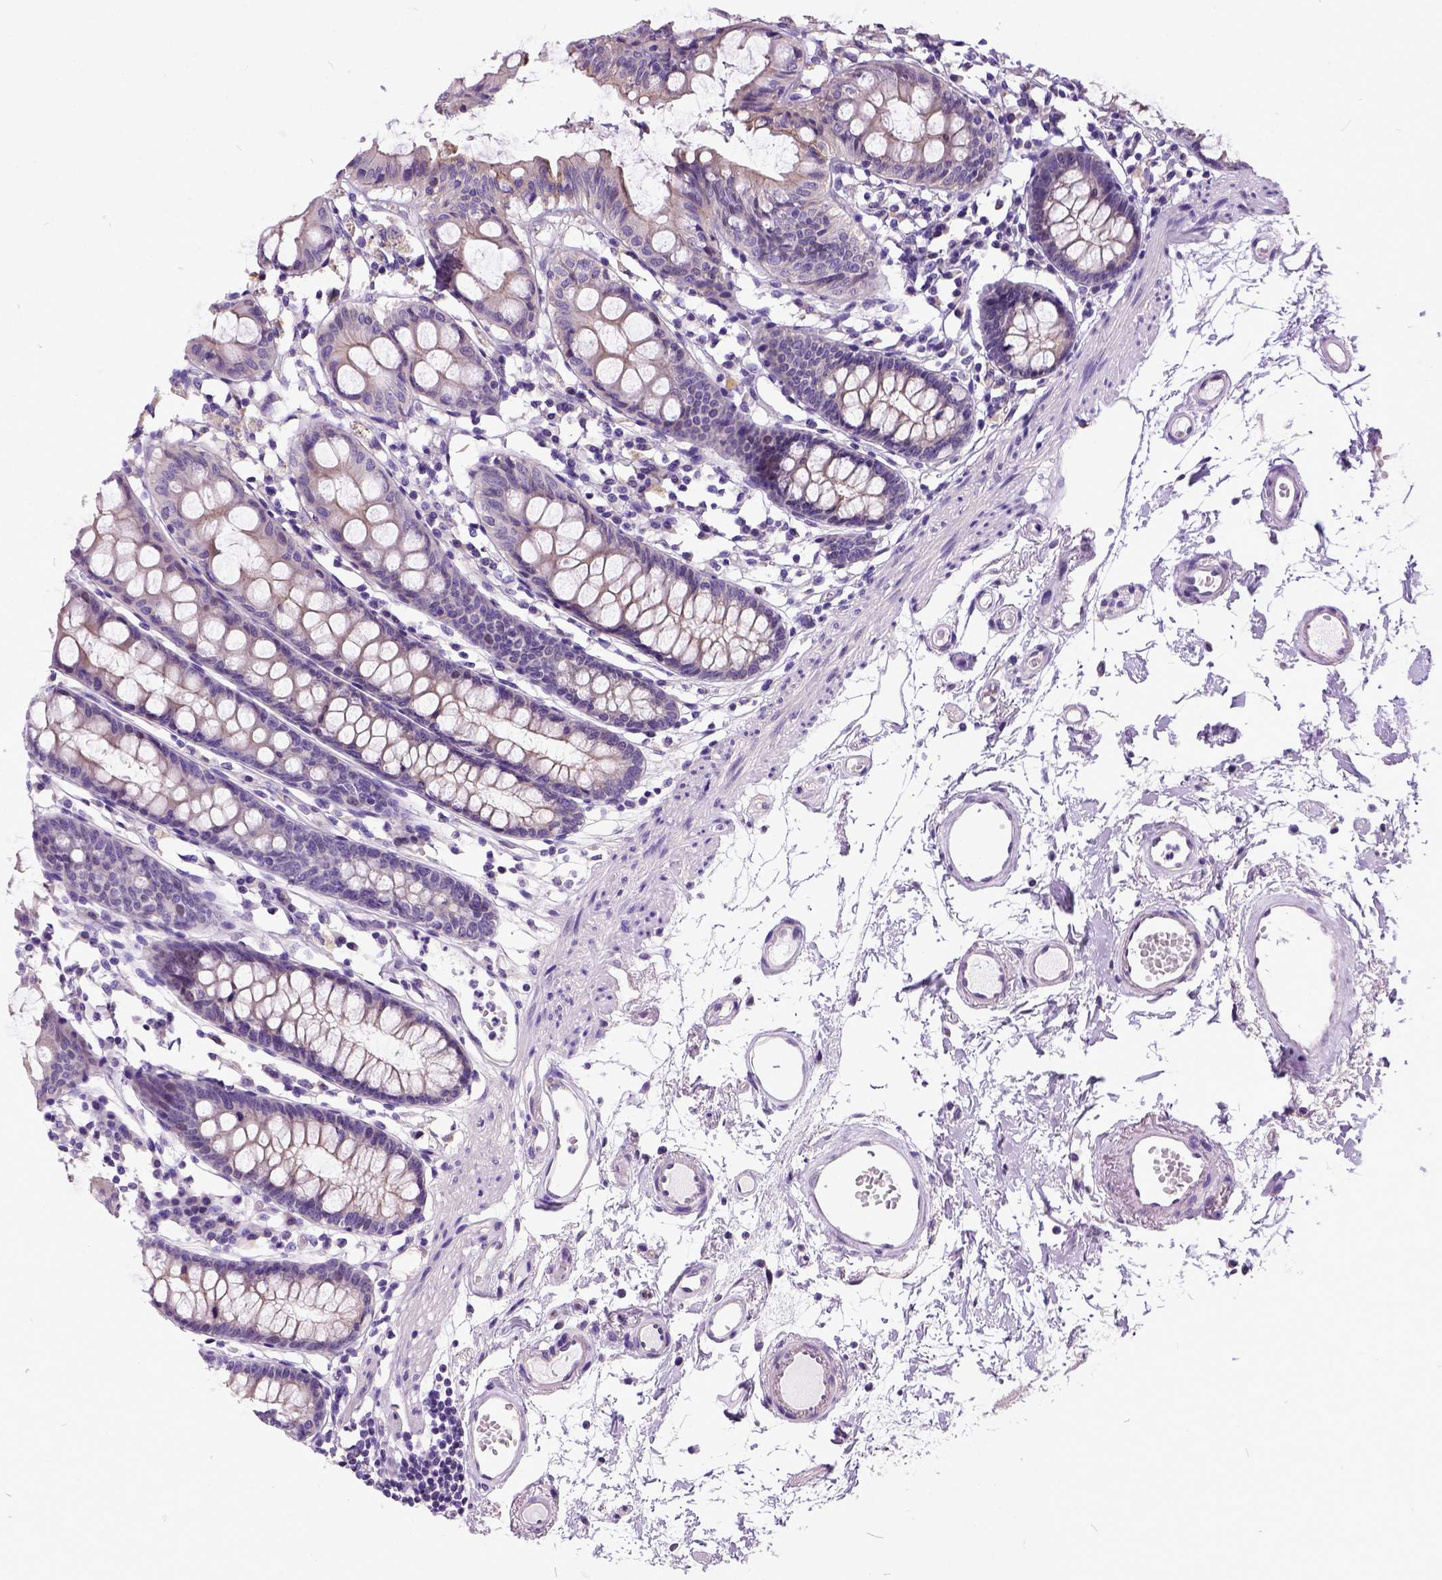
{"staining": {"intensity": "negative", "quantity": "none", "location": "none"}, "tissue": "colon", "cell_type": "Endothelial cells", "image_type": "normal", "snomed": [{"axis": "morphology", "description": "Normal tissue, NOS"}, {"axis": "topography", "description": "Colon"}], "caption": "High magnification brightfield microscopy of normal colon stained with DAB (brown) and counterstained with hematoxylin (blue): endothelial cells show no significant positivity.", "gene": "NEK5", "patient": {"sex": "female", "age": 84}}